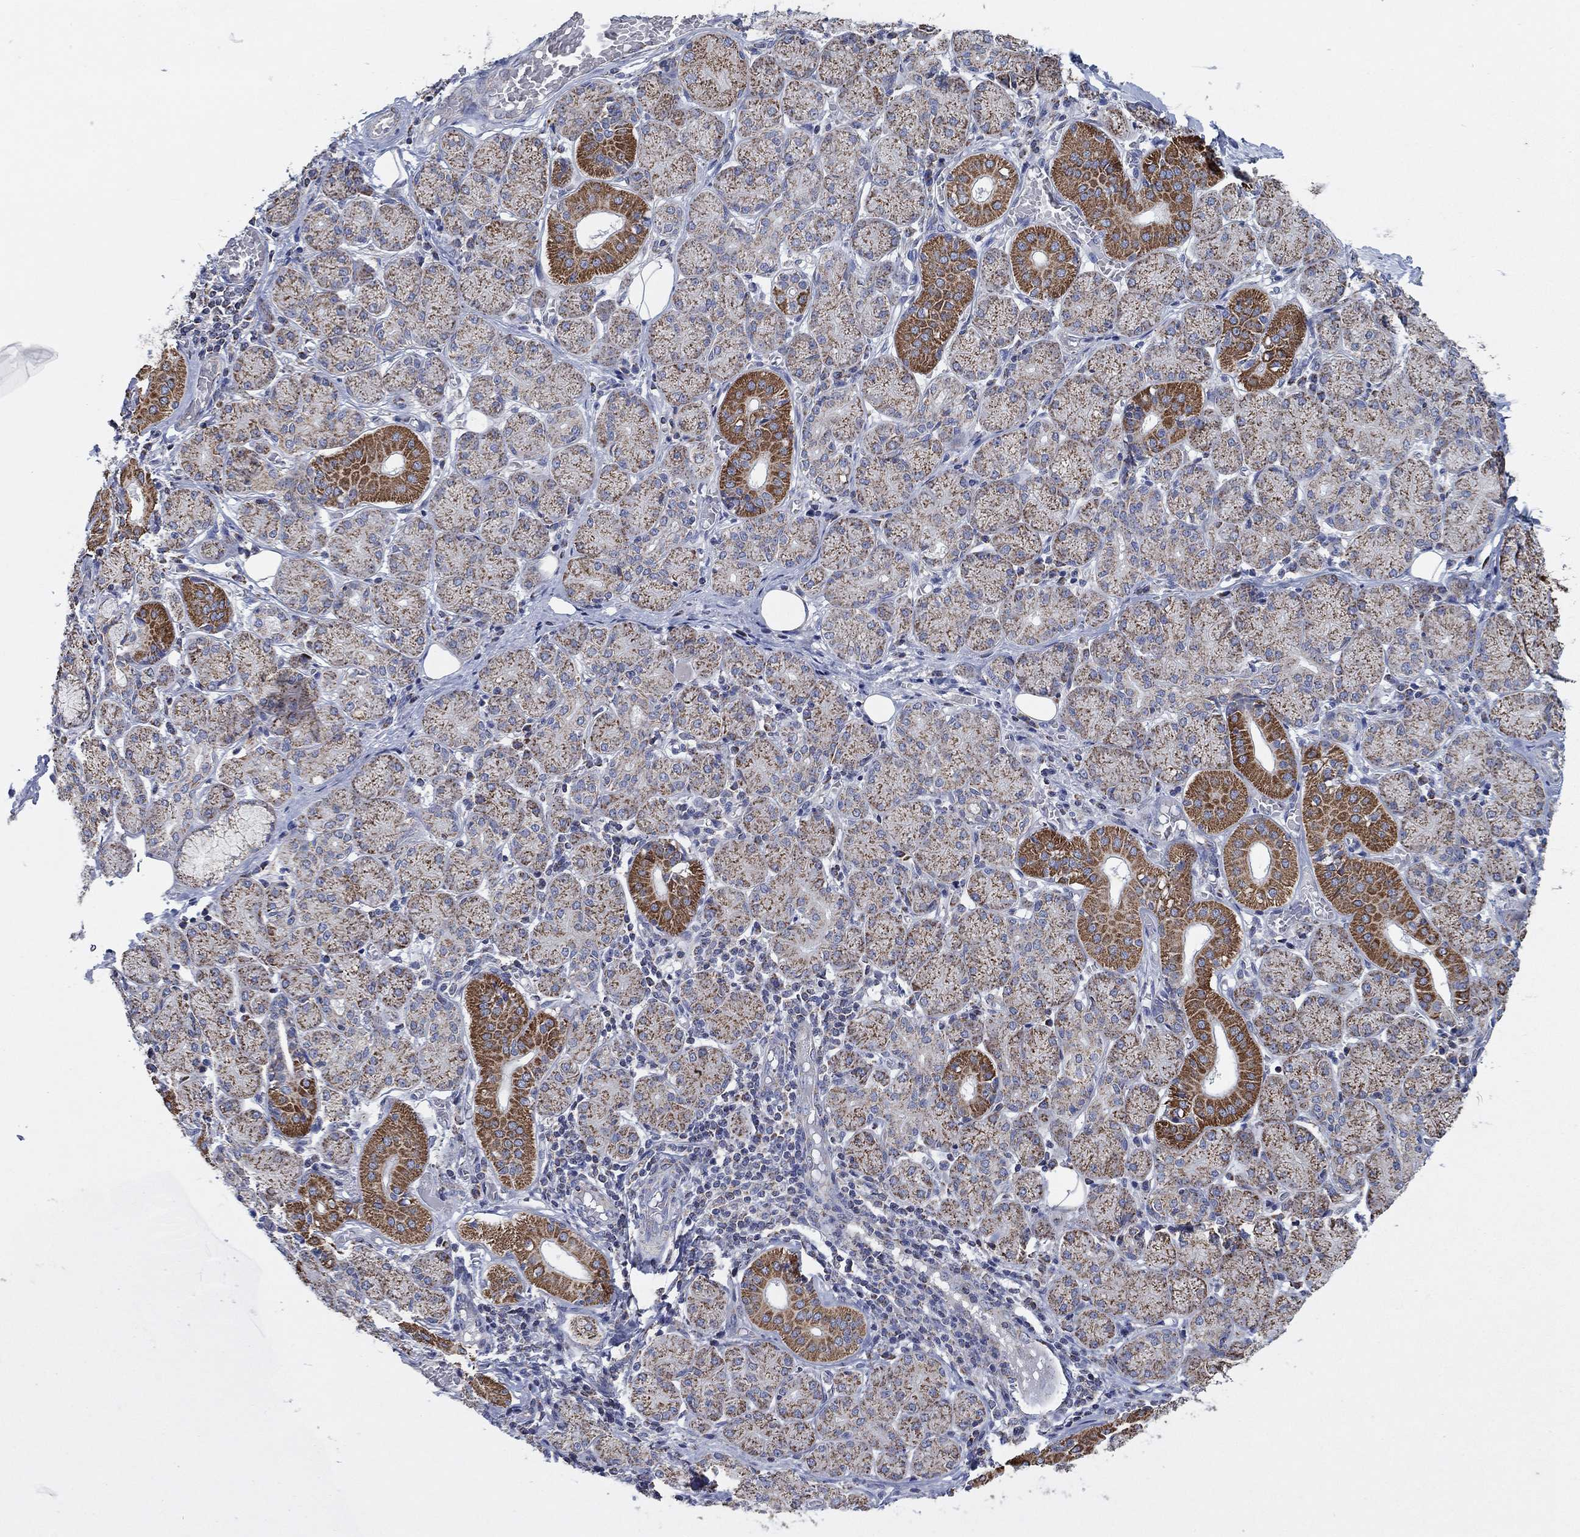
{"staining": {"intensity": "strong", "quantity": "<25%", "location": "cytoplasmic/membranous"}, "tissue": "salivary gland", "cell_type": "Glandular cells", "image_type": "normal", "snomed": [{"axis": "morphology", "description": "Normal tissue, NOS"}, {"axis": "topography", "description": "Salivary gland"}, {"axis": "topography", "description": "Peripheral nerve tissue"}], "caption": "An IHC image of normal tissue is shown. Protein staining in brown labels strong cytoplasmic/membranous positivity in salivary gland within glandular cells.", "gene": "C9orf85", "patient": {"sex": "female", "age": 24}}